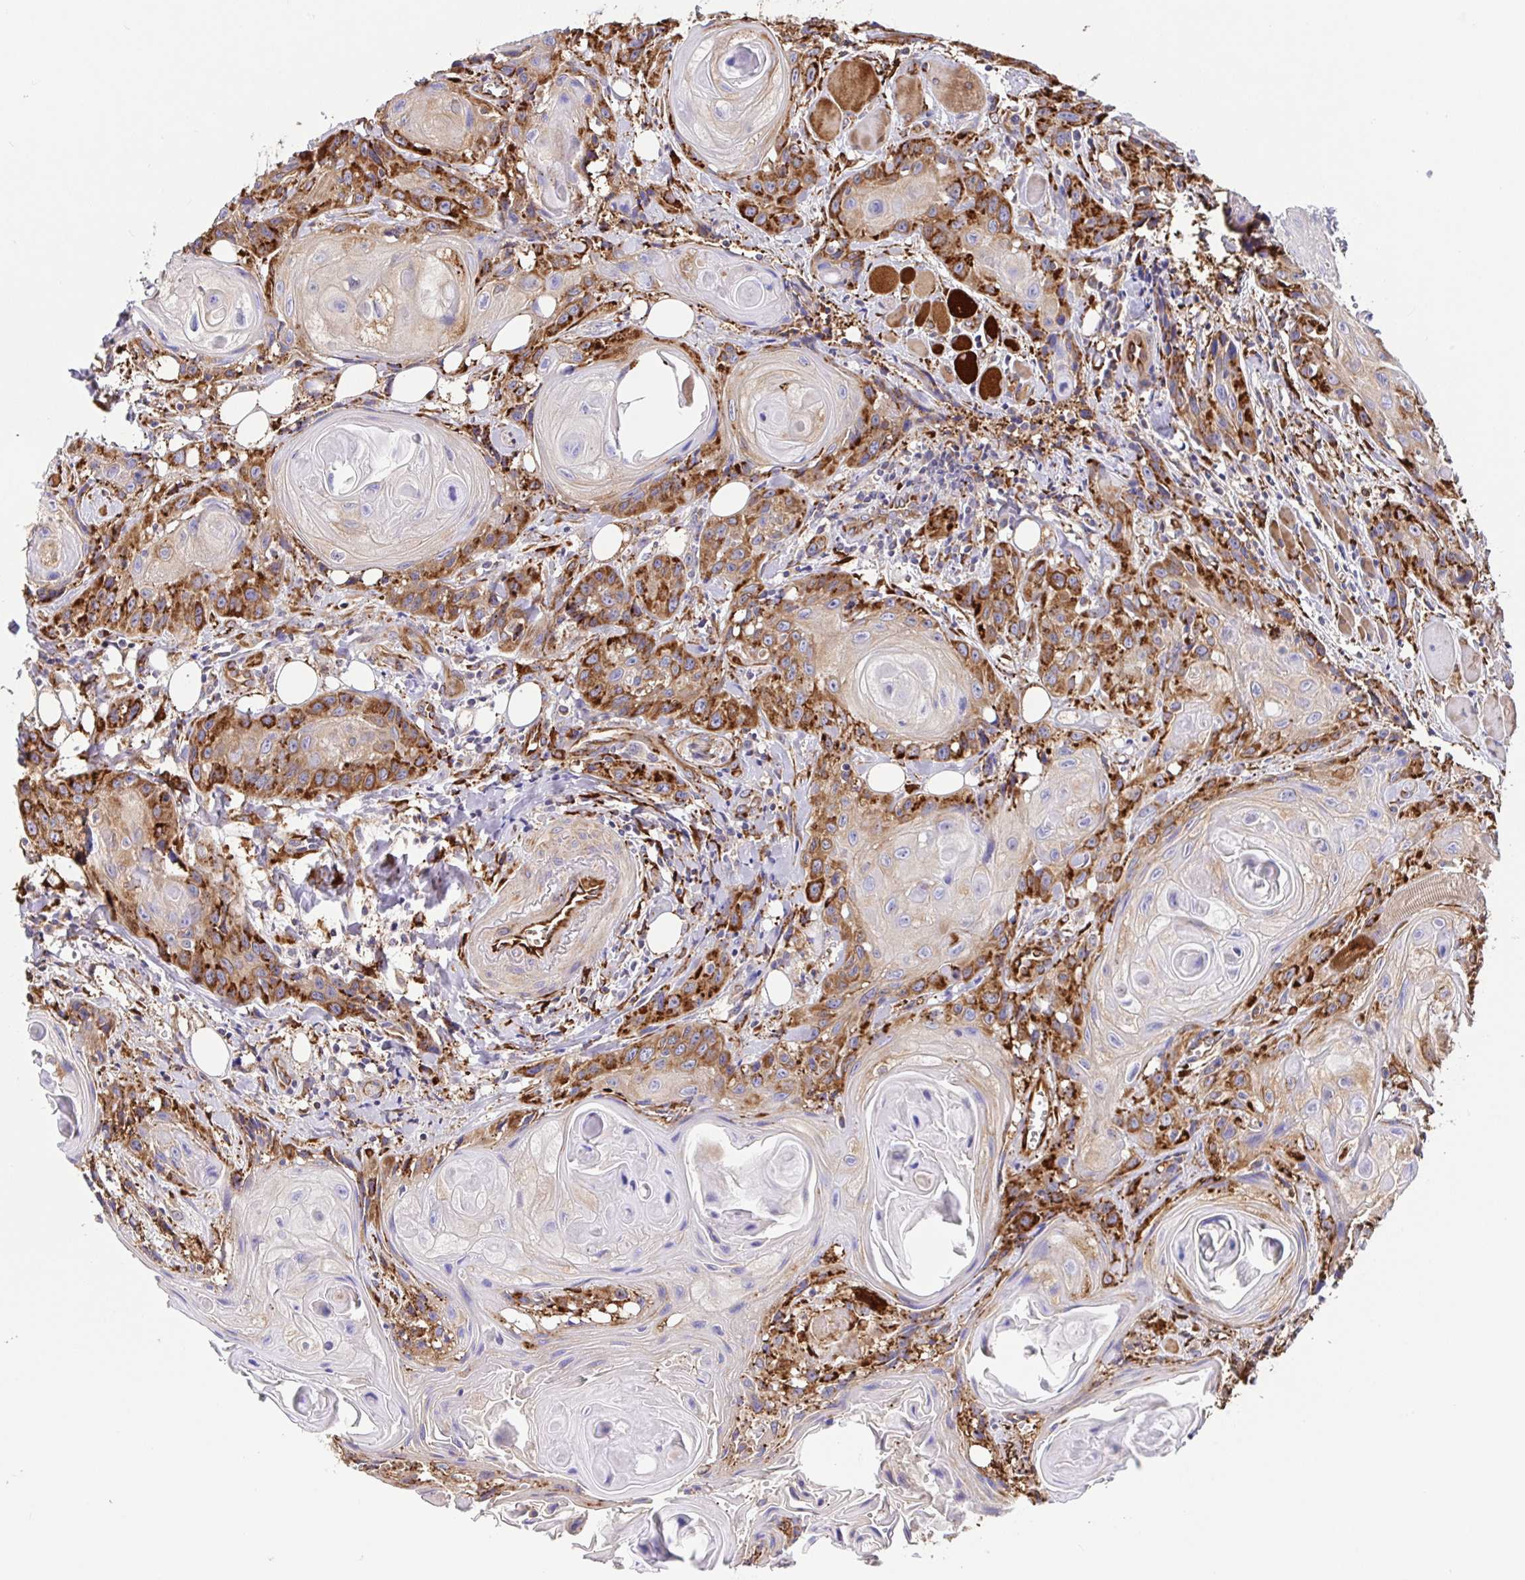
{"staining": {"intensity": "strong", "quantity": "25%-75%", "location": "cytoplasmic/membranous"}, "tissue": "head and neck cancer", "cell_type": "Tumor cells", "image_type": "cancer", "snomed": [{"axis": "morphology", "description": "Squamous cell carcinoma, NOS"}, {"axis": "topography", "description": "Oral tissue"}, {"axis": "topography", "description": "Head-Neck"}], "caption": "Protein staining of squamous cell carcinoma (head and neck) tissue exhibits strong cytoplasmic/membranous positivity in approximately 25%-75% of tumor cells. (brown staining indicates protein expression, while blue staining denotes nuclei).", "gene": "MAOA", "patient": {"sex": "male", "age": 58}}